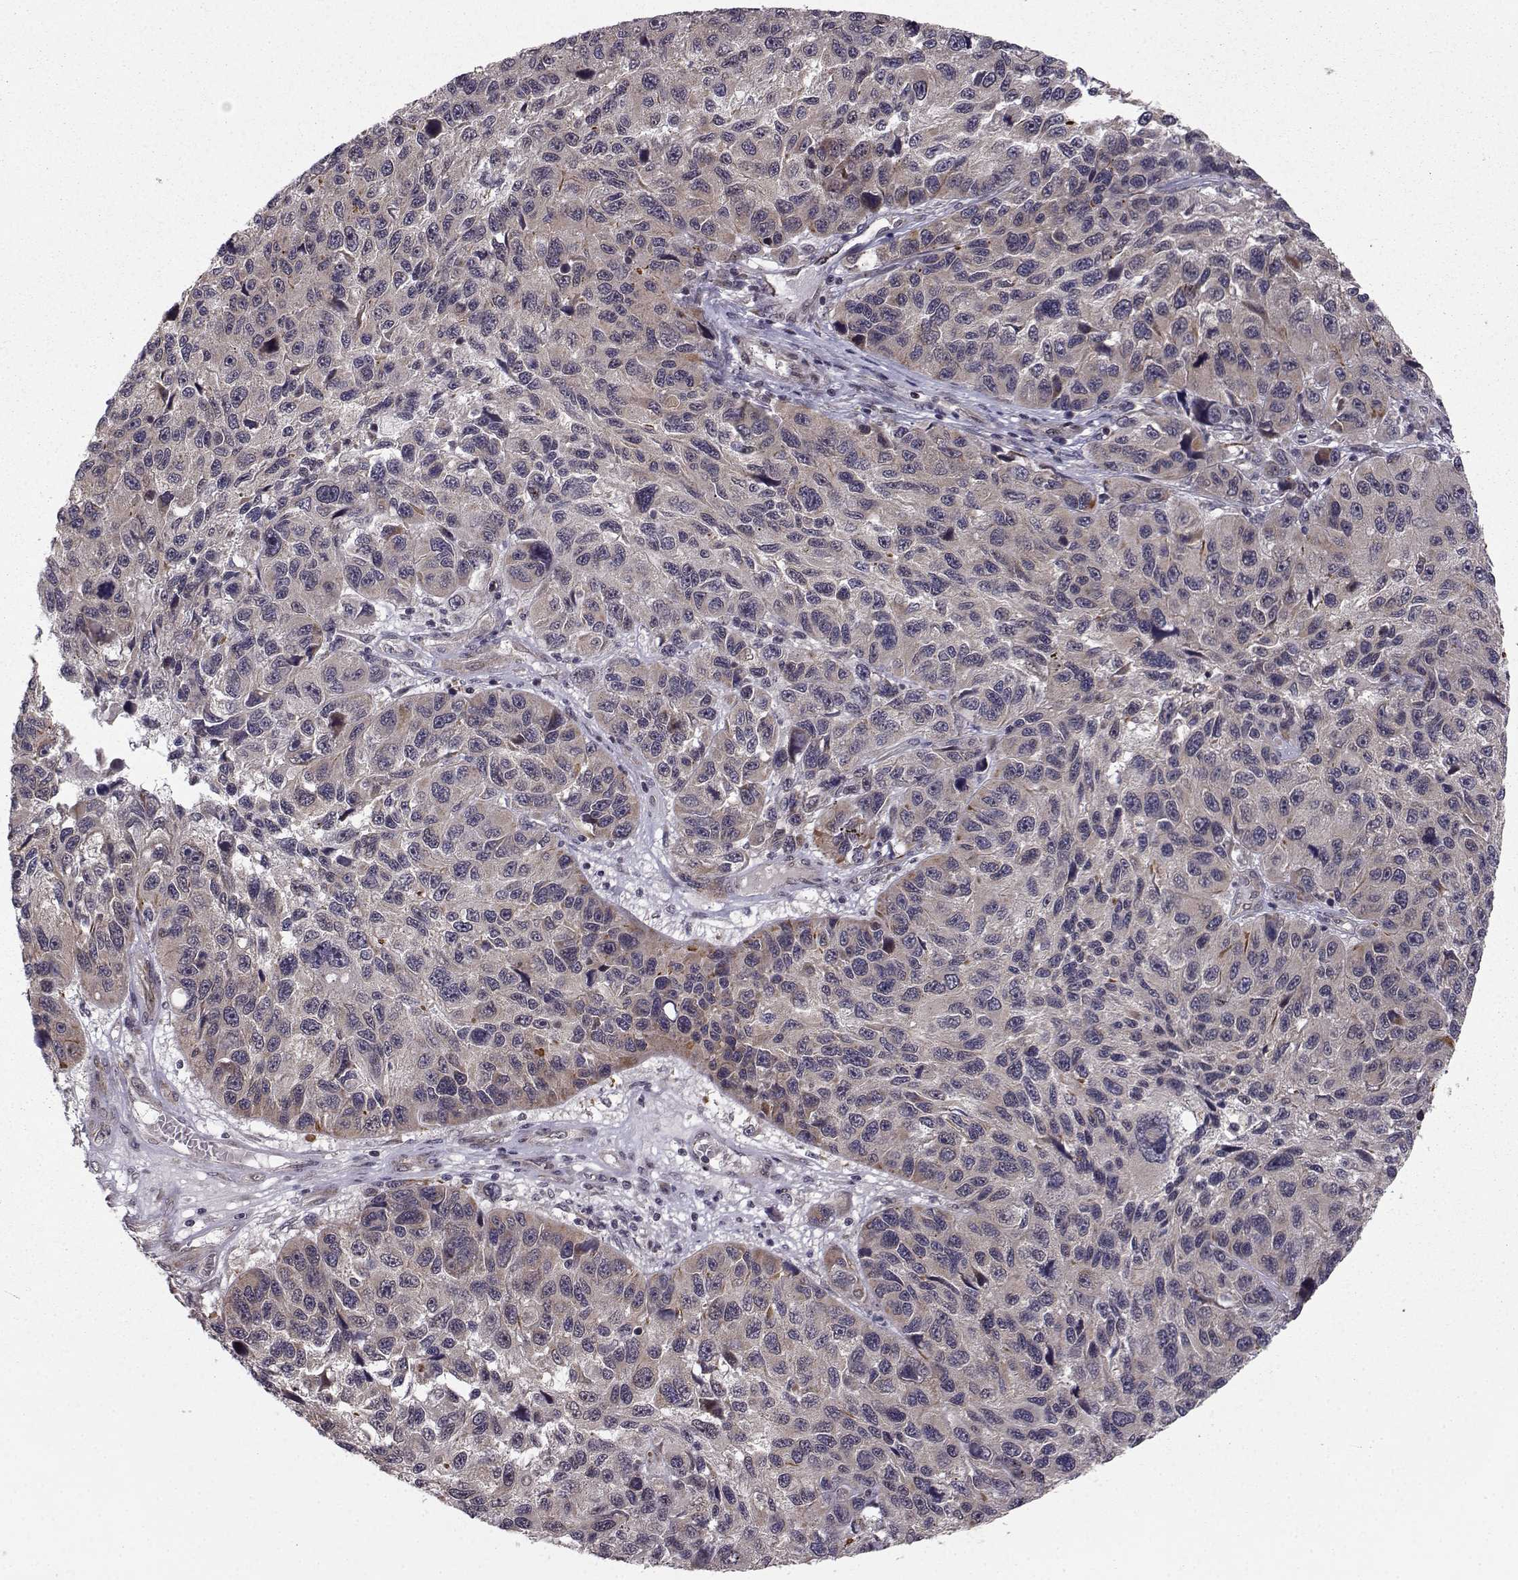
{"staining": {"intensity": "weak", "quantity": ">75%", "location": "cytoplasmic/membranous"}, "tissue": "melanoma", "cell_type": "Tumor cells", "image_type": "cancer", "snomed": [{"axis": "morphology", "description": "Malignant melanoma, NOS"}, {"axis": "topography", "description": "Skin"}], "caption": "Melanoma tissue displays weak cytoplasmic/membranous staining in about >75% of tumor cells", "gene": "PKN2", "patient": {"sex": "male", "age": 53}}